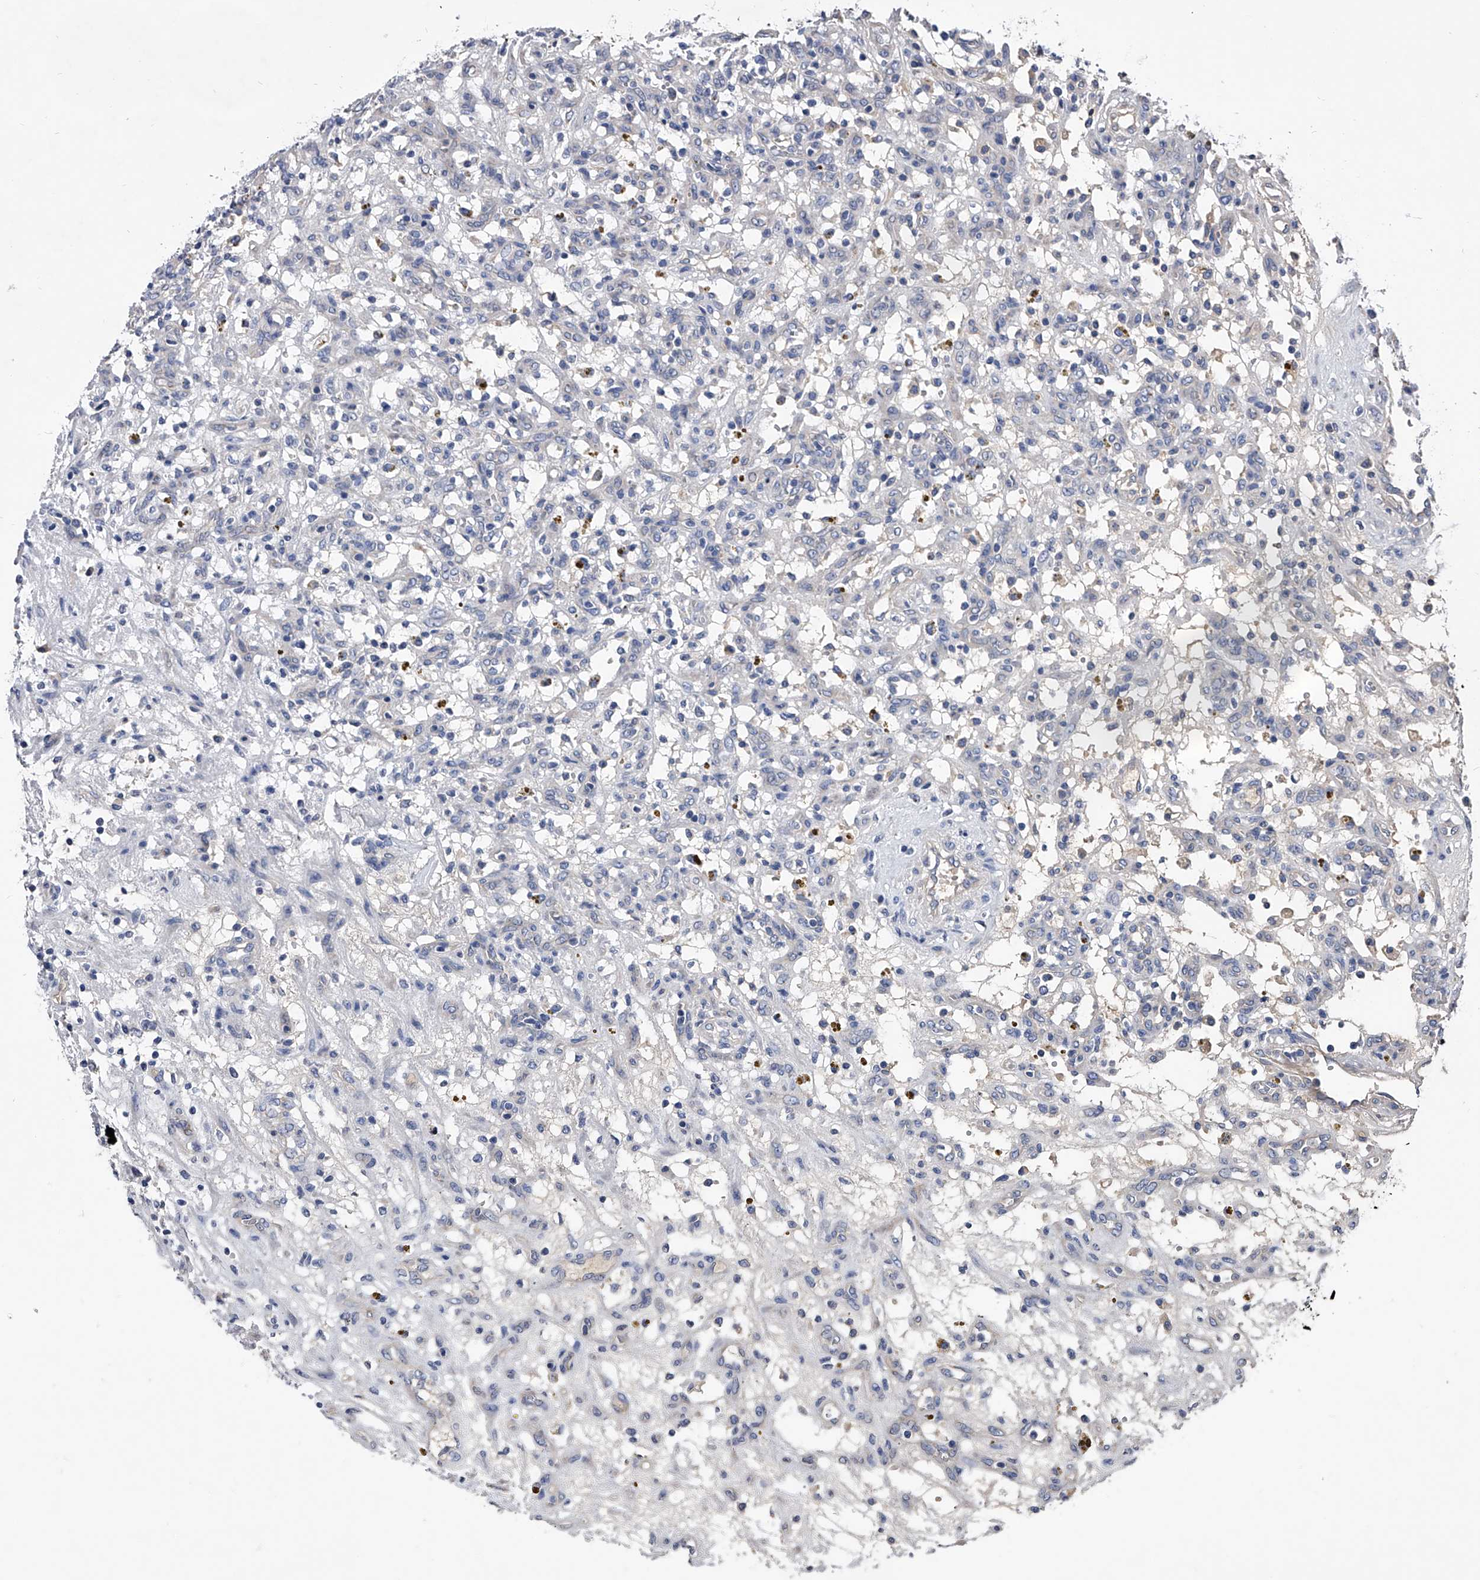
{"staining": {"intensity": "negative", "quantity": "none", "location": "none"}, "tissue": "renal cancer", "cell_type": "Tumor cells", "image_type": "cancer", "snomed": [{"axis": "morphology", "description": "Adenocarcinoma, NOS"}, {"axis": "topography", "description": "Kidney"}], "caption": "Adenocarcinoma (renal) was stained to show a protein in brown. There is no significant positivity in tumor cells.", "gene": "EFCAB7", "patient": {"sex": "female", "age": 57}}